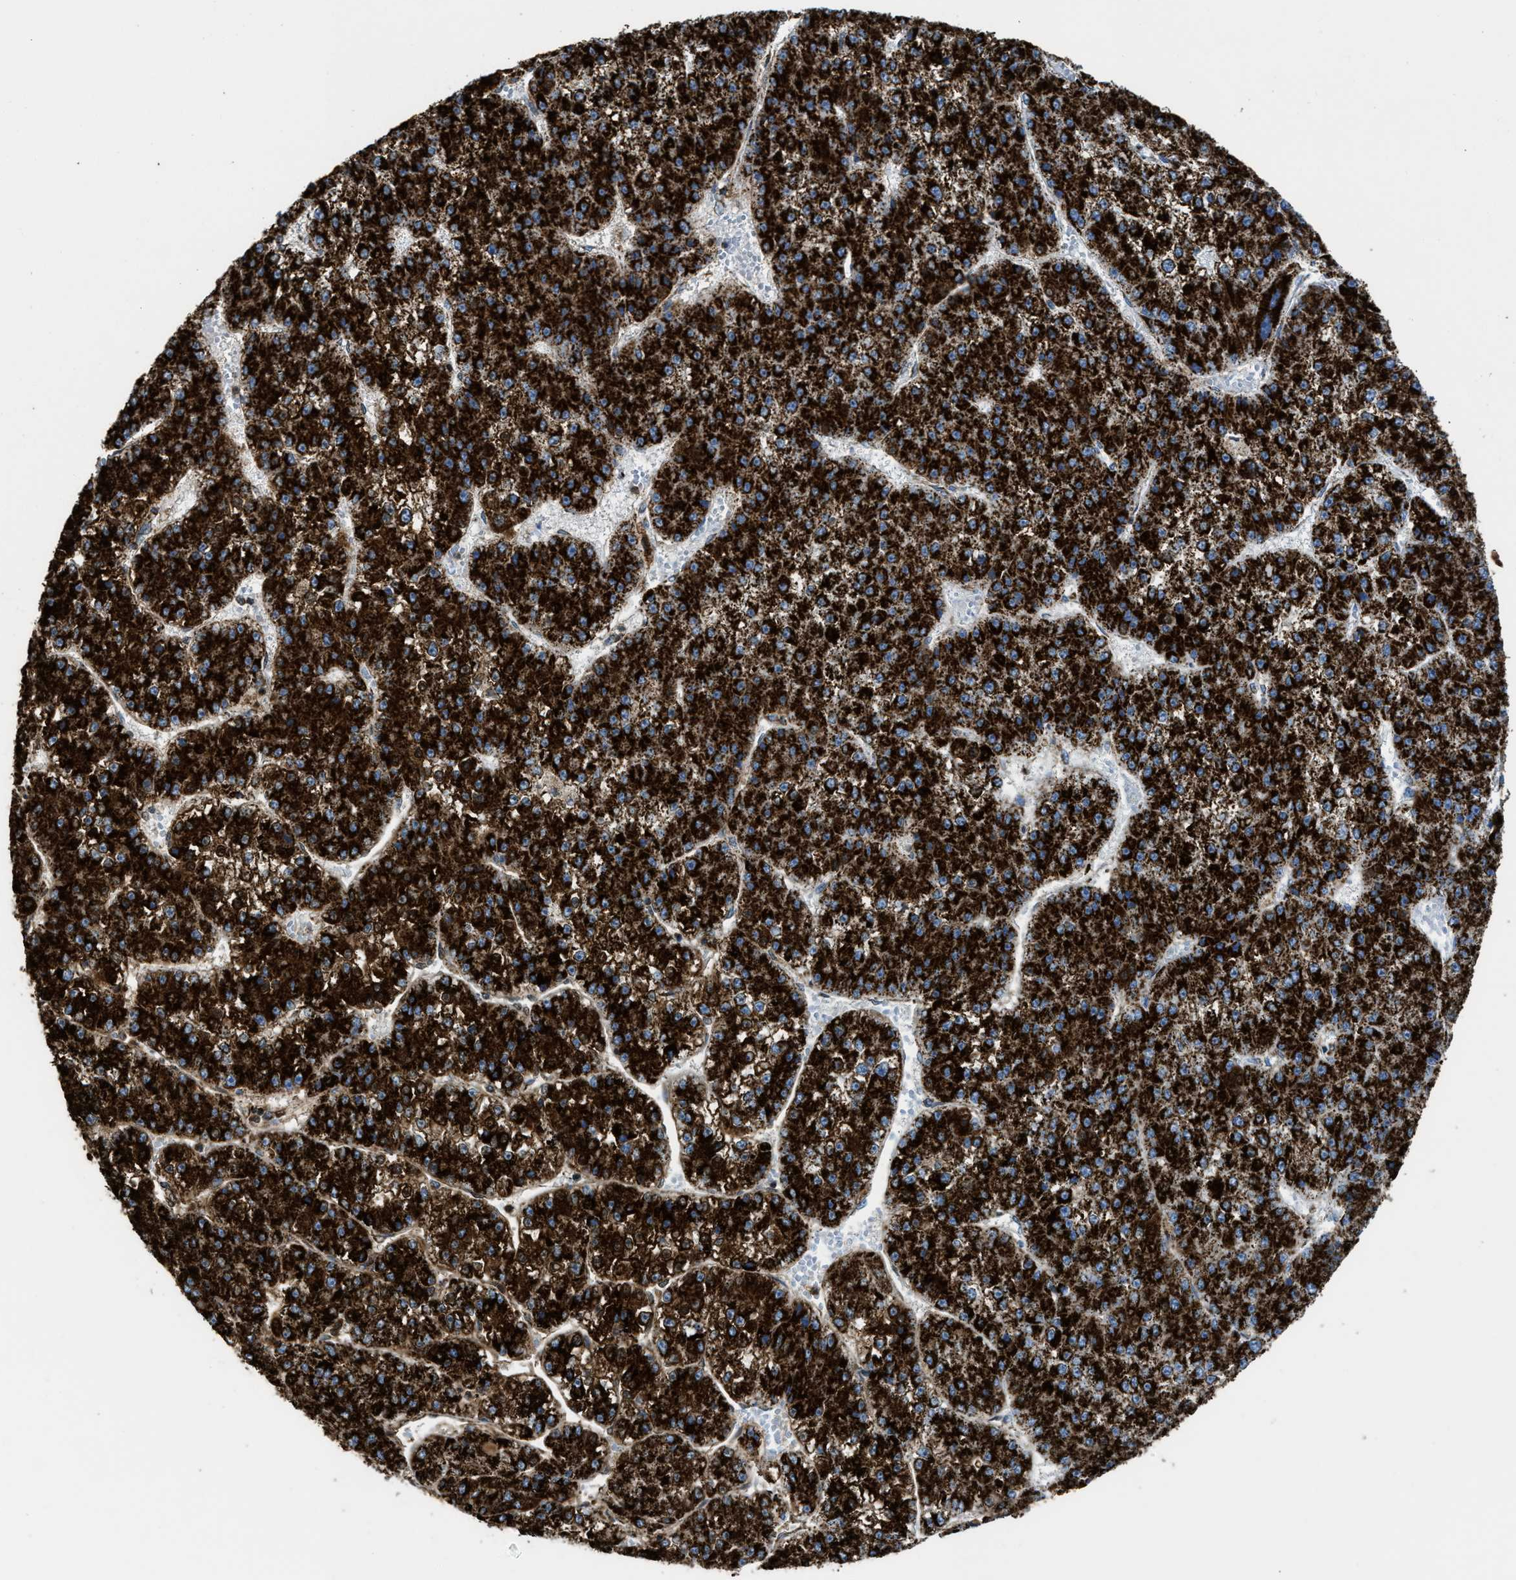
{"staining": {"intensity": "strong", "quantity": ">75%", "location": "cytoplasmic/membranous"}, "tissue": "liver cancer", "cell_type": "Tumor cells", "image_type": "cancer", "snomed": [{"axis": "morphology", "description": "Carcinoma, Hepatocellular, NOS"}, {"axis": "topography", "description": "Liver"}], "caption": "Tumor cells demonstrate strong cytoplasmic/membranous positivity in about >75% of cells in liver cancer. (DAB IHC, brown staining for protein, blue staining for nuclei).", "gene": "ECHS1", "patient": {"sex": "female", "age": 73}}